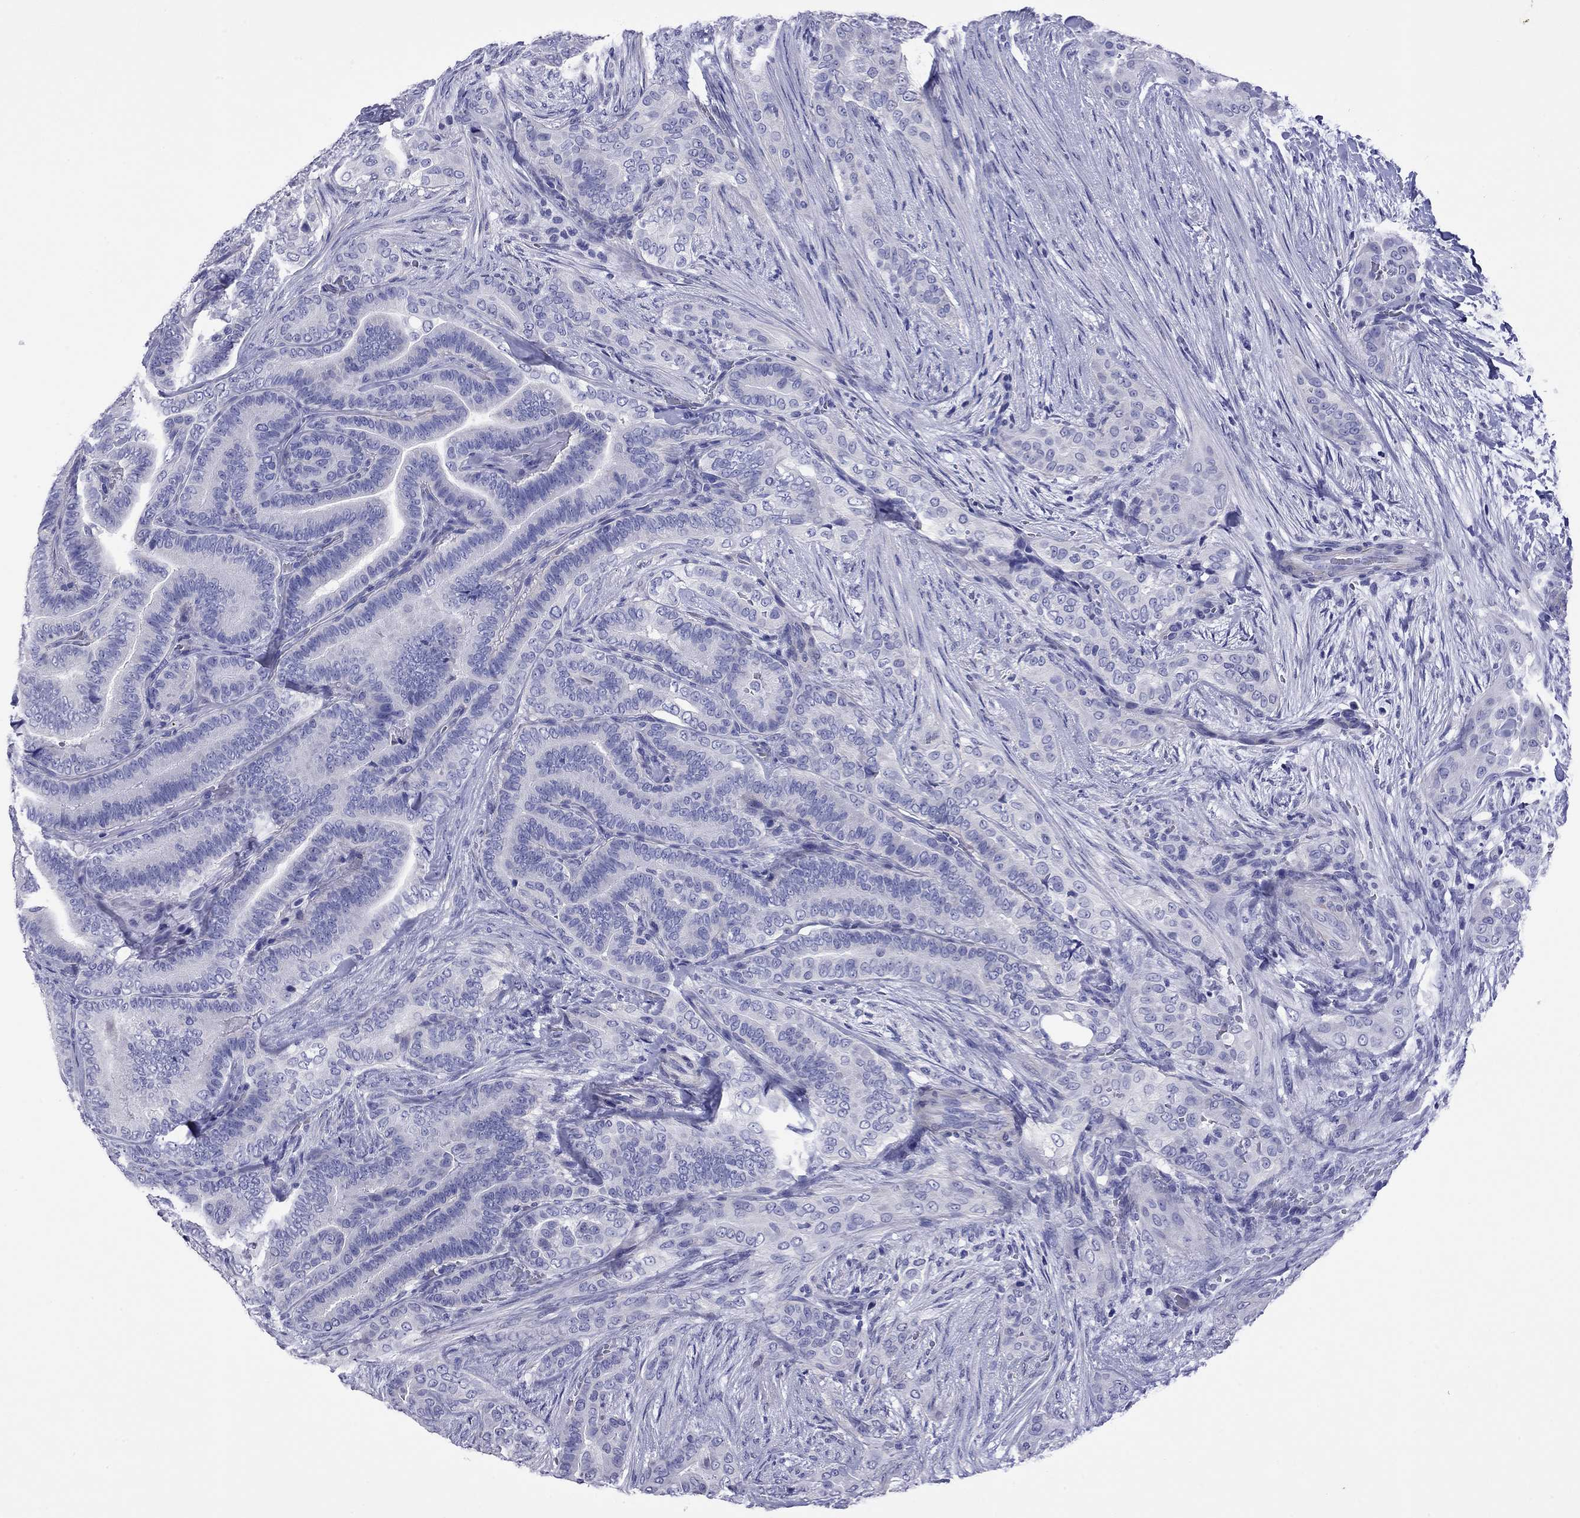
{"staining": {"intensity": "negative", "quantity": "none", "location": "none"}, "tissue": "thyroid cancer", "cell_type": "Tumor cells", "image_type": "cancer", "snomed": [{"axis": "morphology", "description": "Papillary adenocarcinoma, NOS"}, {"axis": "topography", "description": "Thyroid gland"}], "caption": "High magnification brightfield microscopy of thyroid papillary adenocarcinoma stained with DAB (3,3'-diaminobenzidine) (brown) and counterstained with hematoxylin (blue): tumor cells show no significant expression. Nuclei are stained in blue.", "gene": "KIAA2012", "patient": {"sex": "male", "age": 61}}